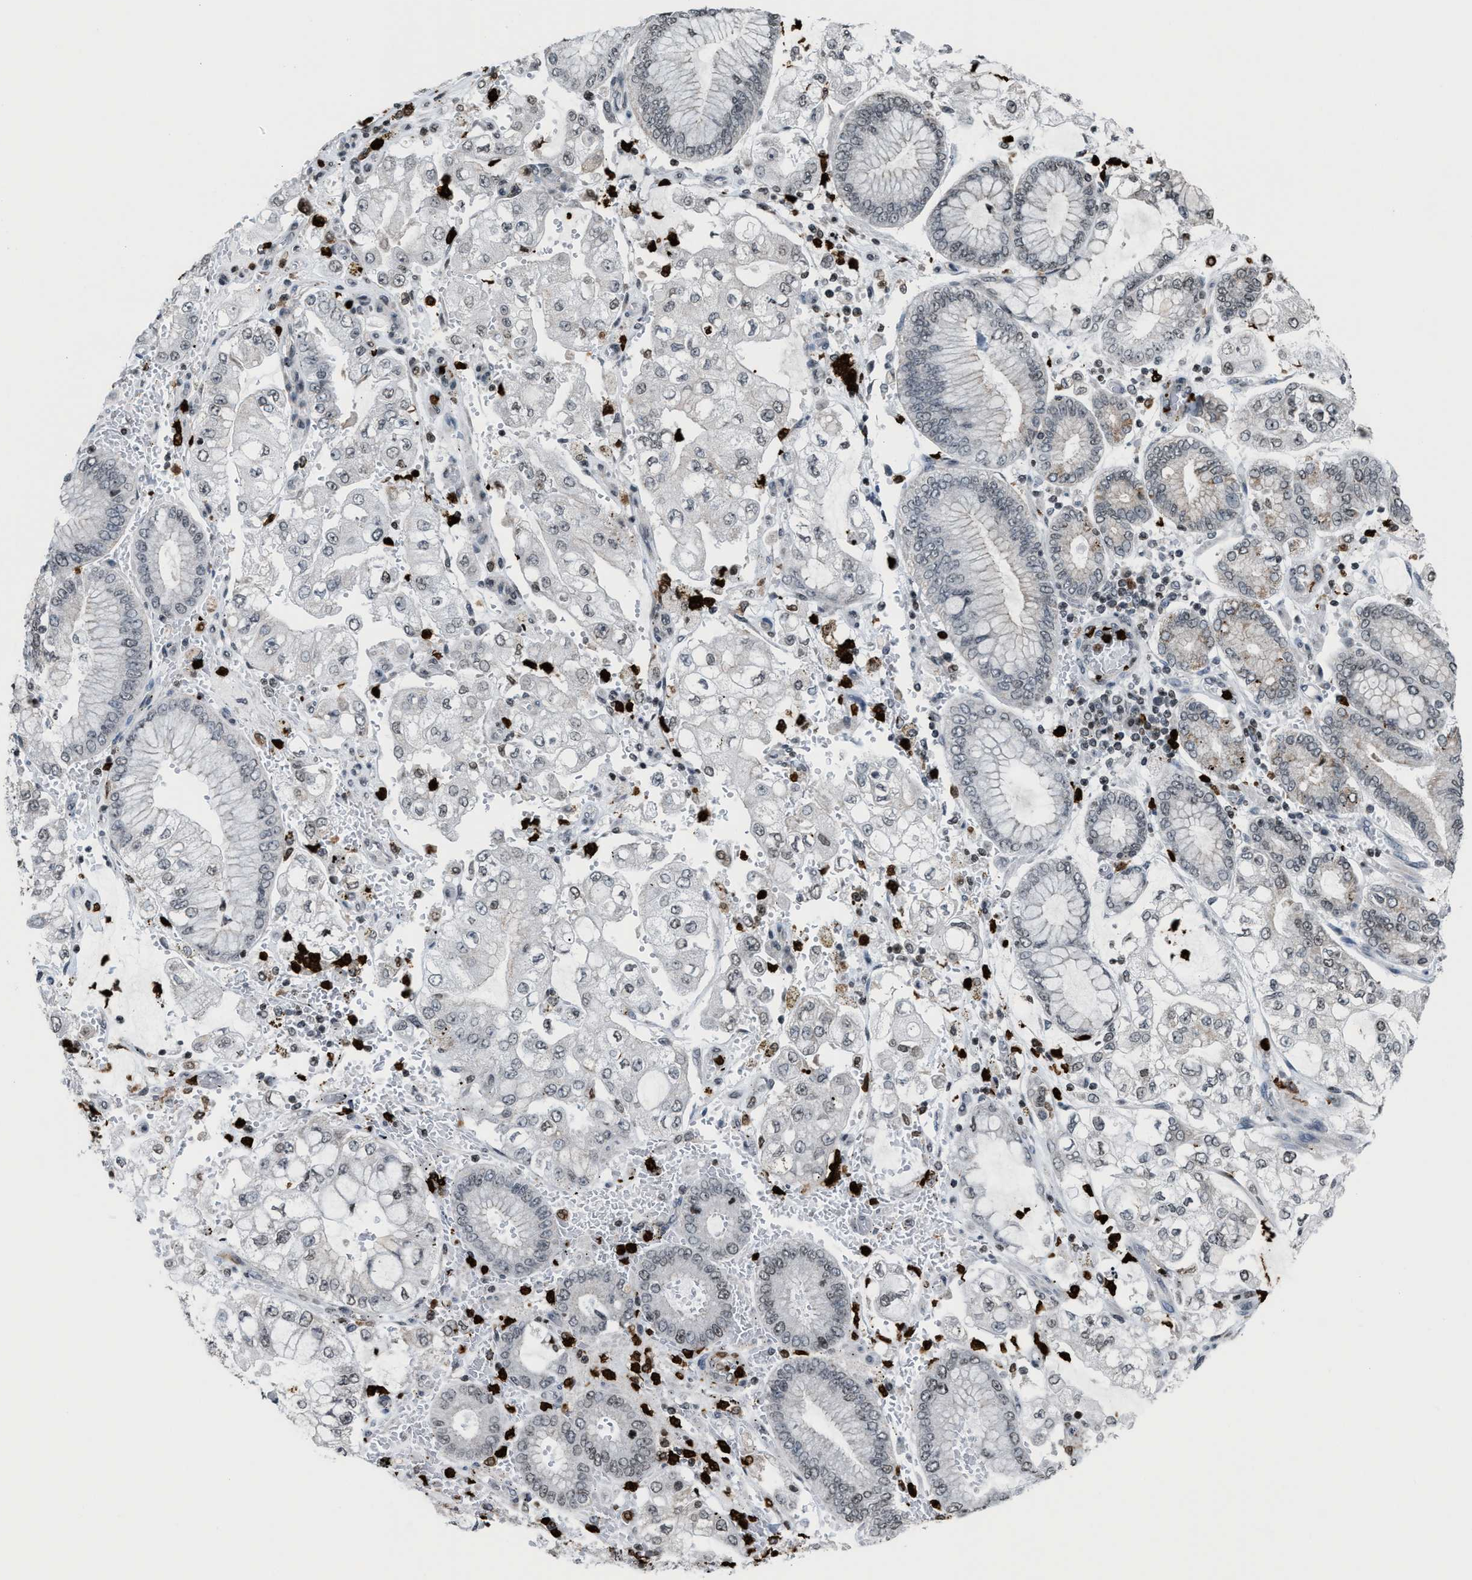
{"staining": {"intensity": "weak", "quantity": "<25%", "location": "nuclear"}, "tissue": "stomach cancer", "cell_type": "Tumor cells", "image_type": "cancer", "snomed": [{"axis": "morphology", "description": "Adenocarcinoma, NOS"}, {"axis": "topography", "description": "Stomach"}], "caption": "DAB immunohistochemical staining of human stomach cancer reveals no significant positivity in tumor cells.", "gene": "PRUNE2", "patient": {"sex": "male", "age": 76}}